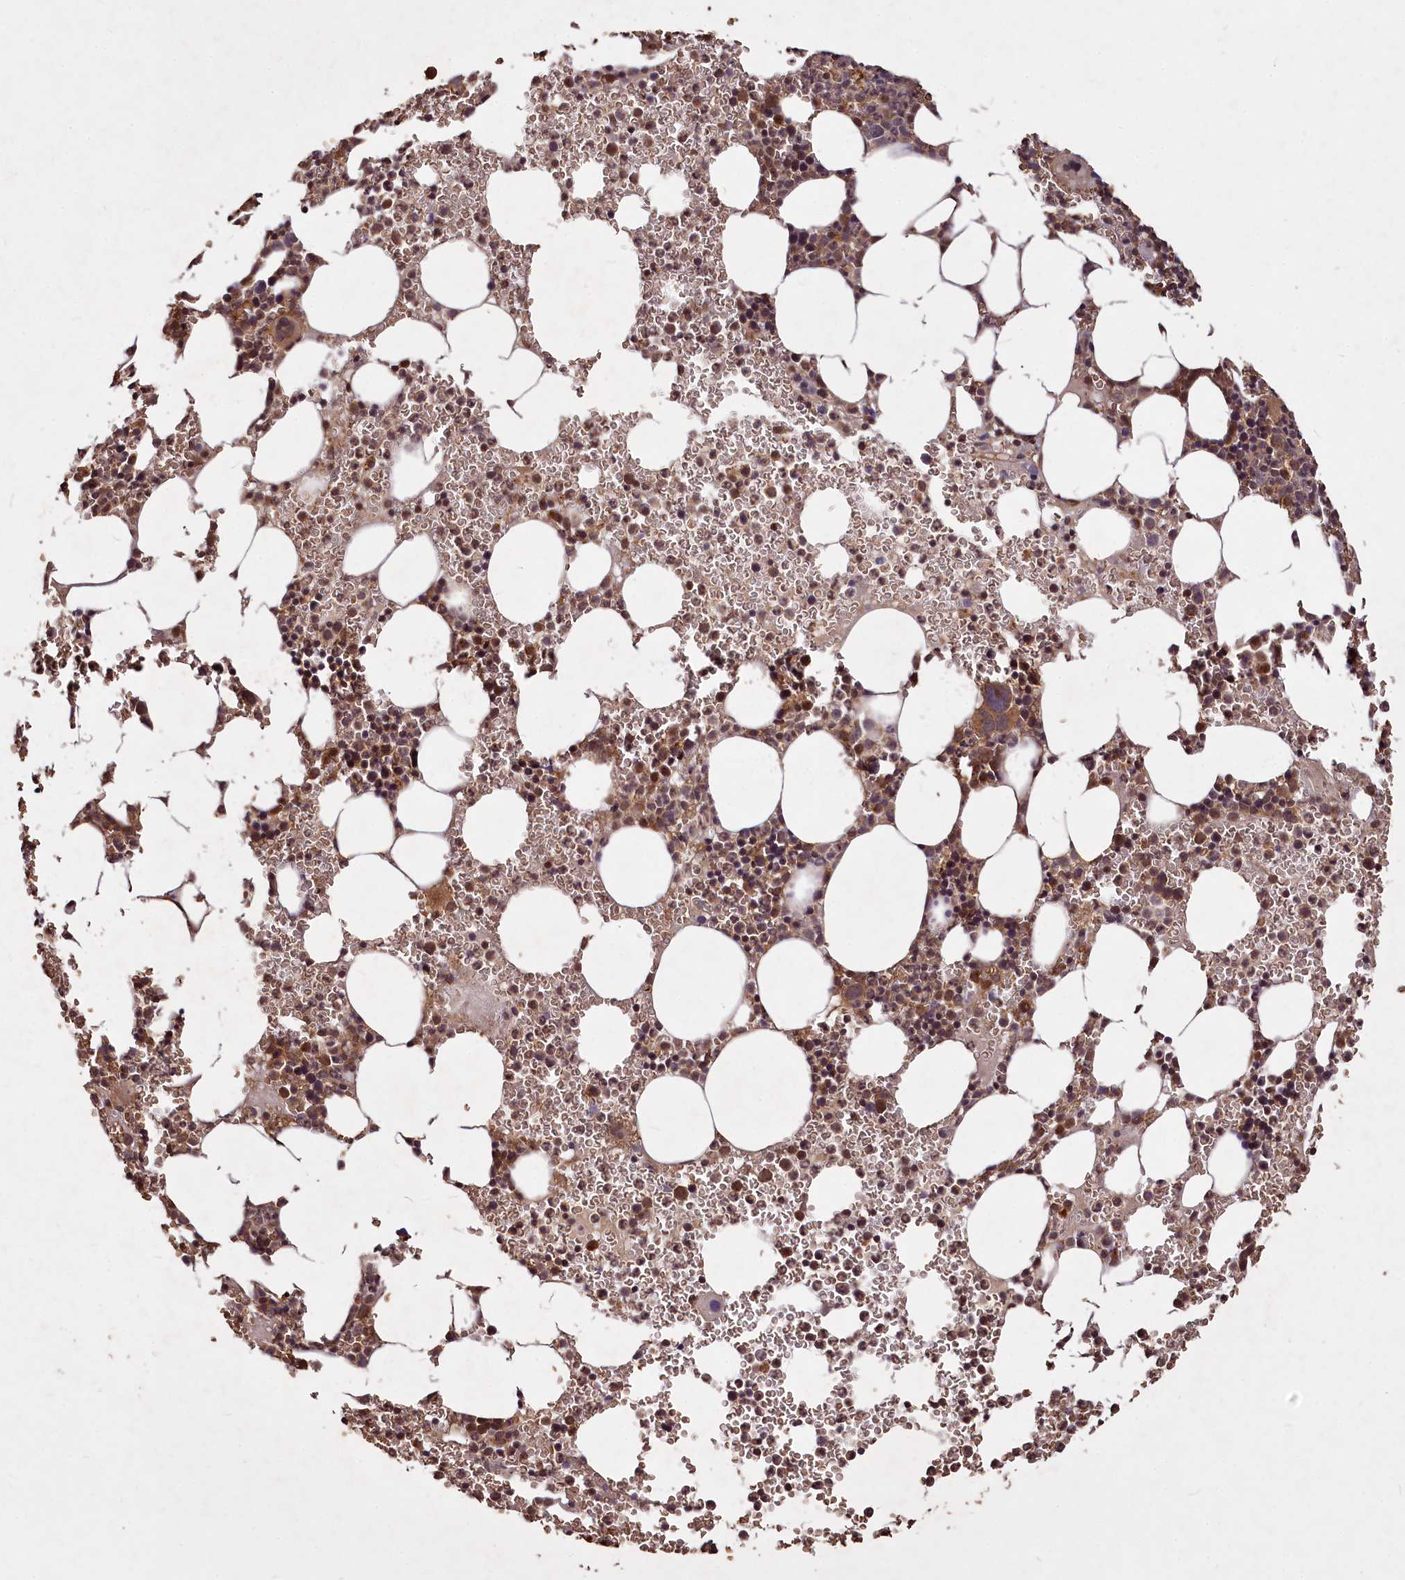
{"staining": {"intensity": "moderate", "quantity": ">75%", "location": "cytoplasmic/membranous,nuclear"}, "tissue": "bone marrow", "cell_type": "Hematopoietic cells", "image_type": "normal", "snomed": [{"axis": "morphology", "description": "Normal tissue, NOS"}, {"axis": "topography", "description": "Bone marrow"}], "caption": "DAB (3,3'-diaminobenzidine) immunohistochemical staining of benign bone marrow displays moderate cytoplasmic/membranous,nuclear protein positivity in approximately >75% of hematopoietic cells.", "gene": "VPS51", "patient": {"sex": "female", "age": 78}}